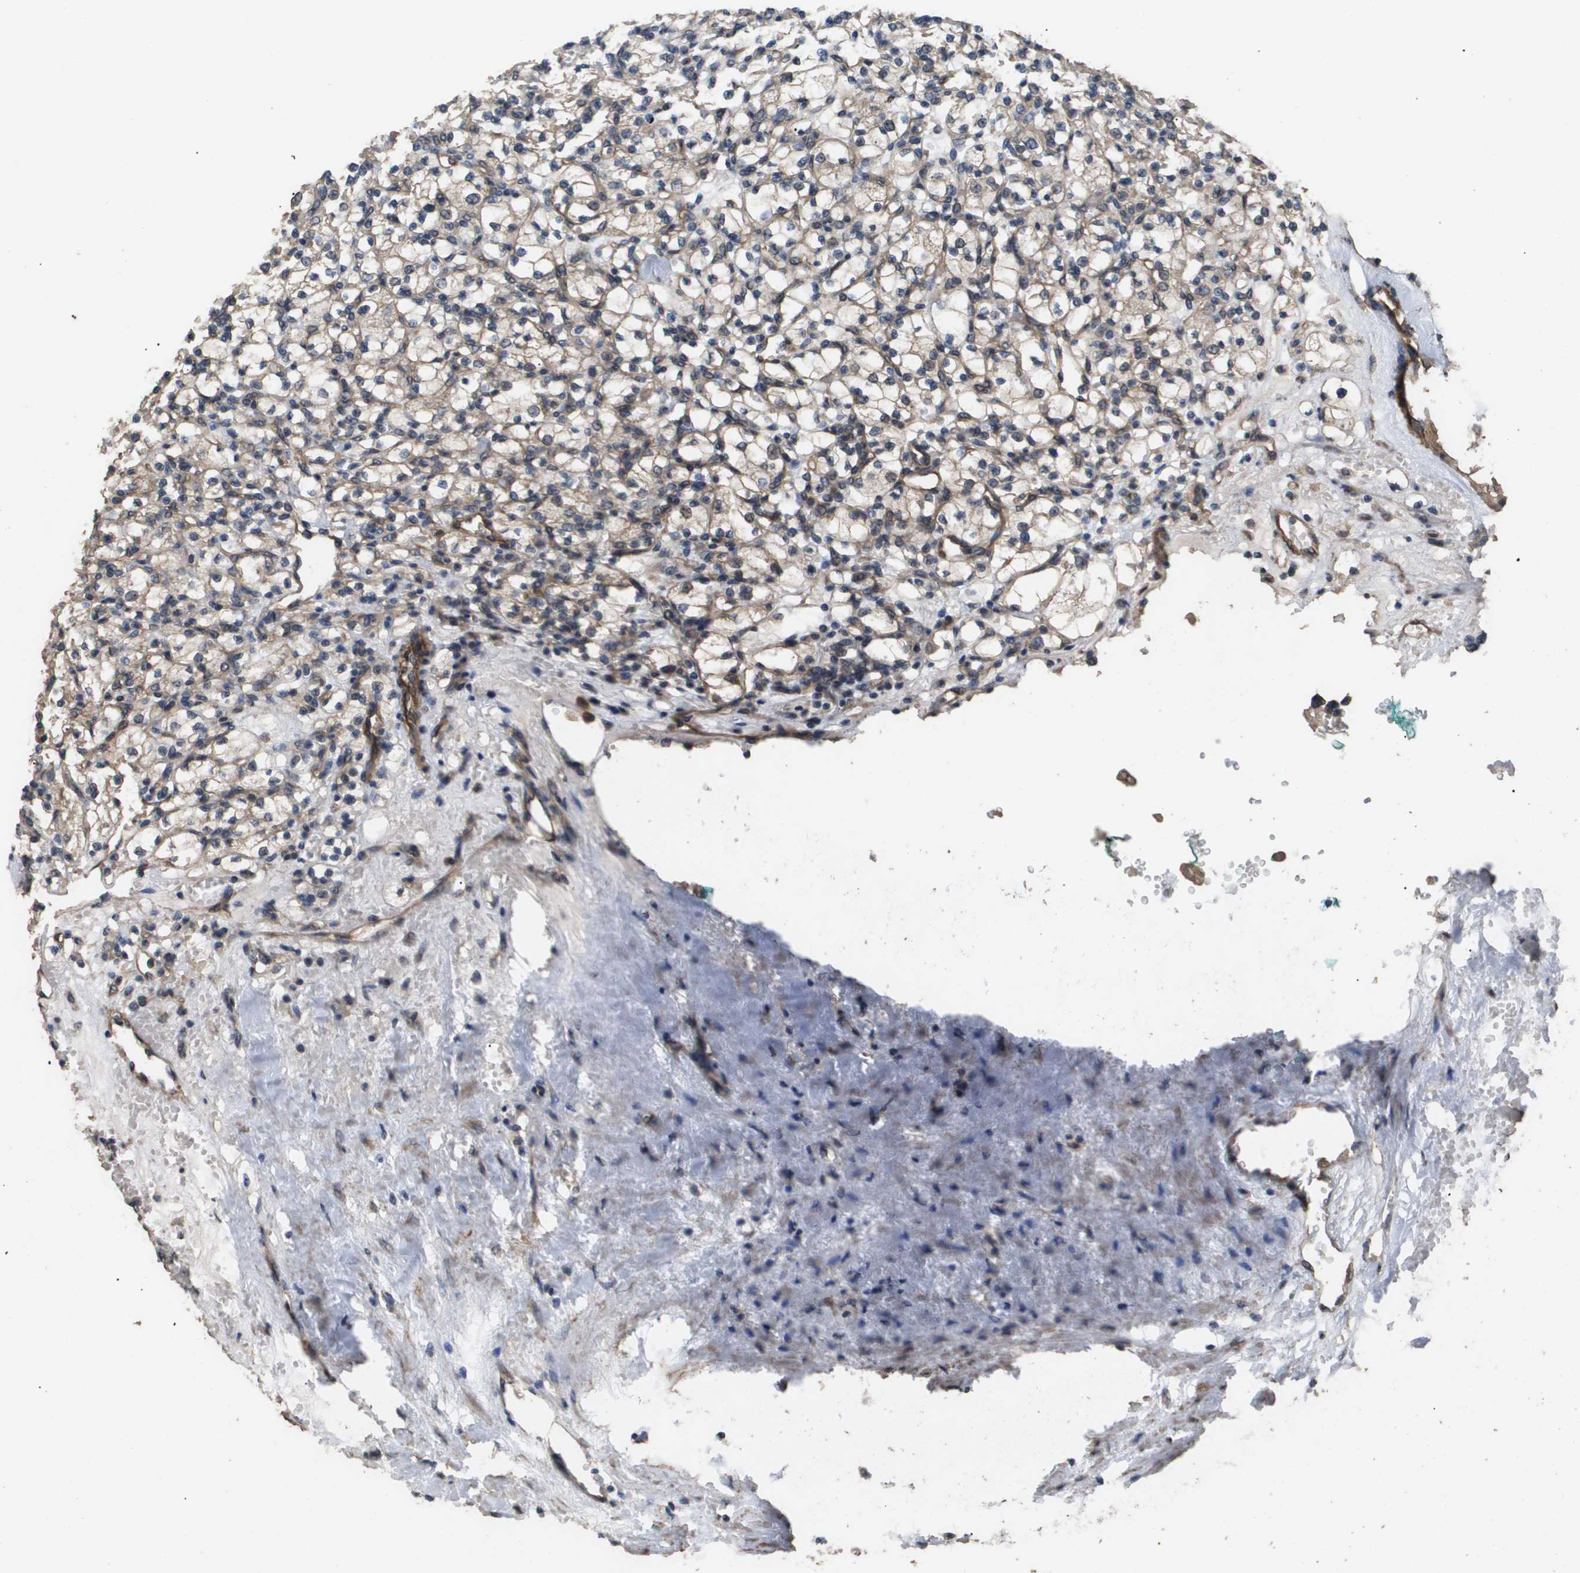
{"staining": {"intensity": "weak", "quantity": ">75%", "location": "cytoplasmic/membranous"}, "tissue": "renal cancer", "cell_type": "Tumor cells", "image_type": "cancer", "snomed": [{"axis": "morphology", "description": "Adenocarcinoma, NOS"}, {"axis": "topography", "description": "Kidney"}], "caption": "This image exhibits renal cancer (adenocarcinoma) stained with IHC to label a protein in brown. The cytoplasmic/membranous of tumor cells show weak positivity for the protein. Nuclei are counter-stained blue.", "gene": "CUL5", "patient": {"sex": "female", "age": 83}}